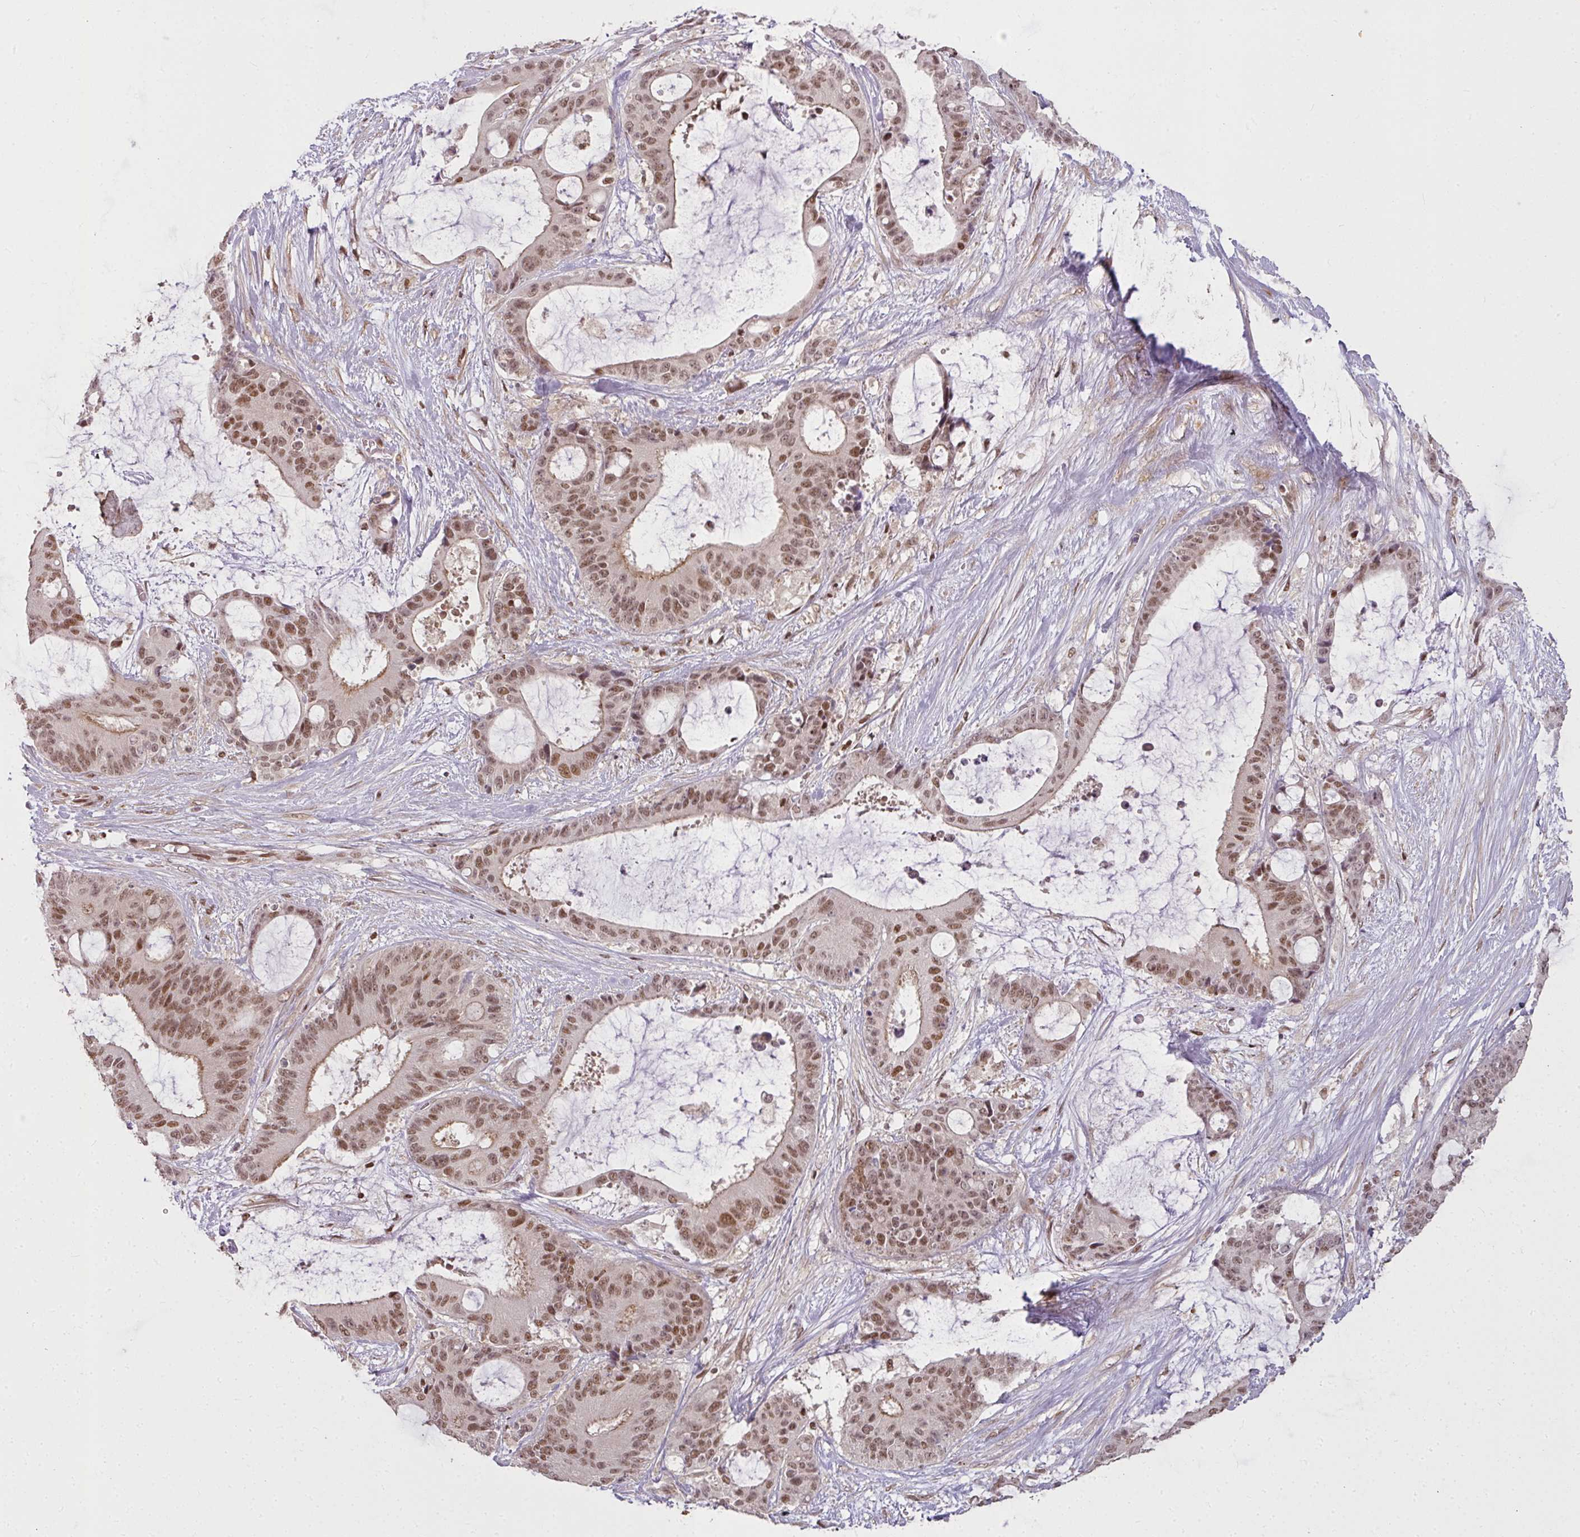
{"staining": {"intensity": "moderate", "quantity": ">75%", "location": "nuclear"}, "tissue": "liver cancer", "cell_type": "Tumor cells", "image_type": "cancer", "snomed": [{"axis": "morphology", "description": "Normal tissue, NOS"}, {"axis": "morphology", "description": "Cholangiocarcinoma"}, {"axis": "topography", "description": "Liver"}, {"axis": "topography", "description": "Peripheral nerve tissue"}], "caption": "This is an image of immunohistochemistry staining of liver cancer (cholangiocarcinoma), which shows moderate staining in the nuclear of tumor cells.", "gene": "GPRIN2", "patient": {"sex": "female", "age": 73}}